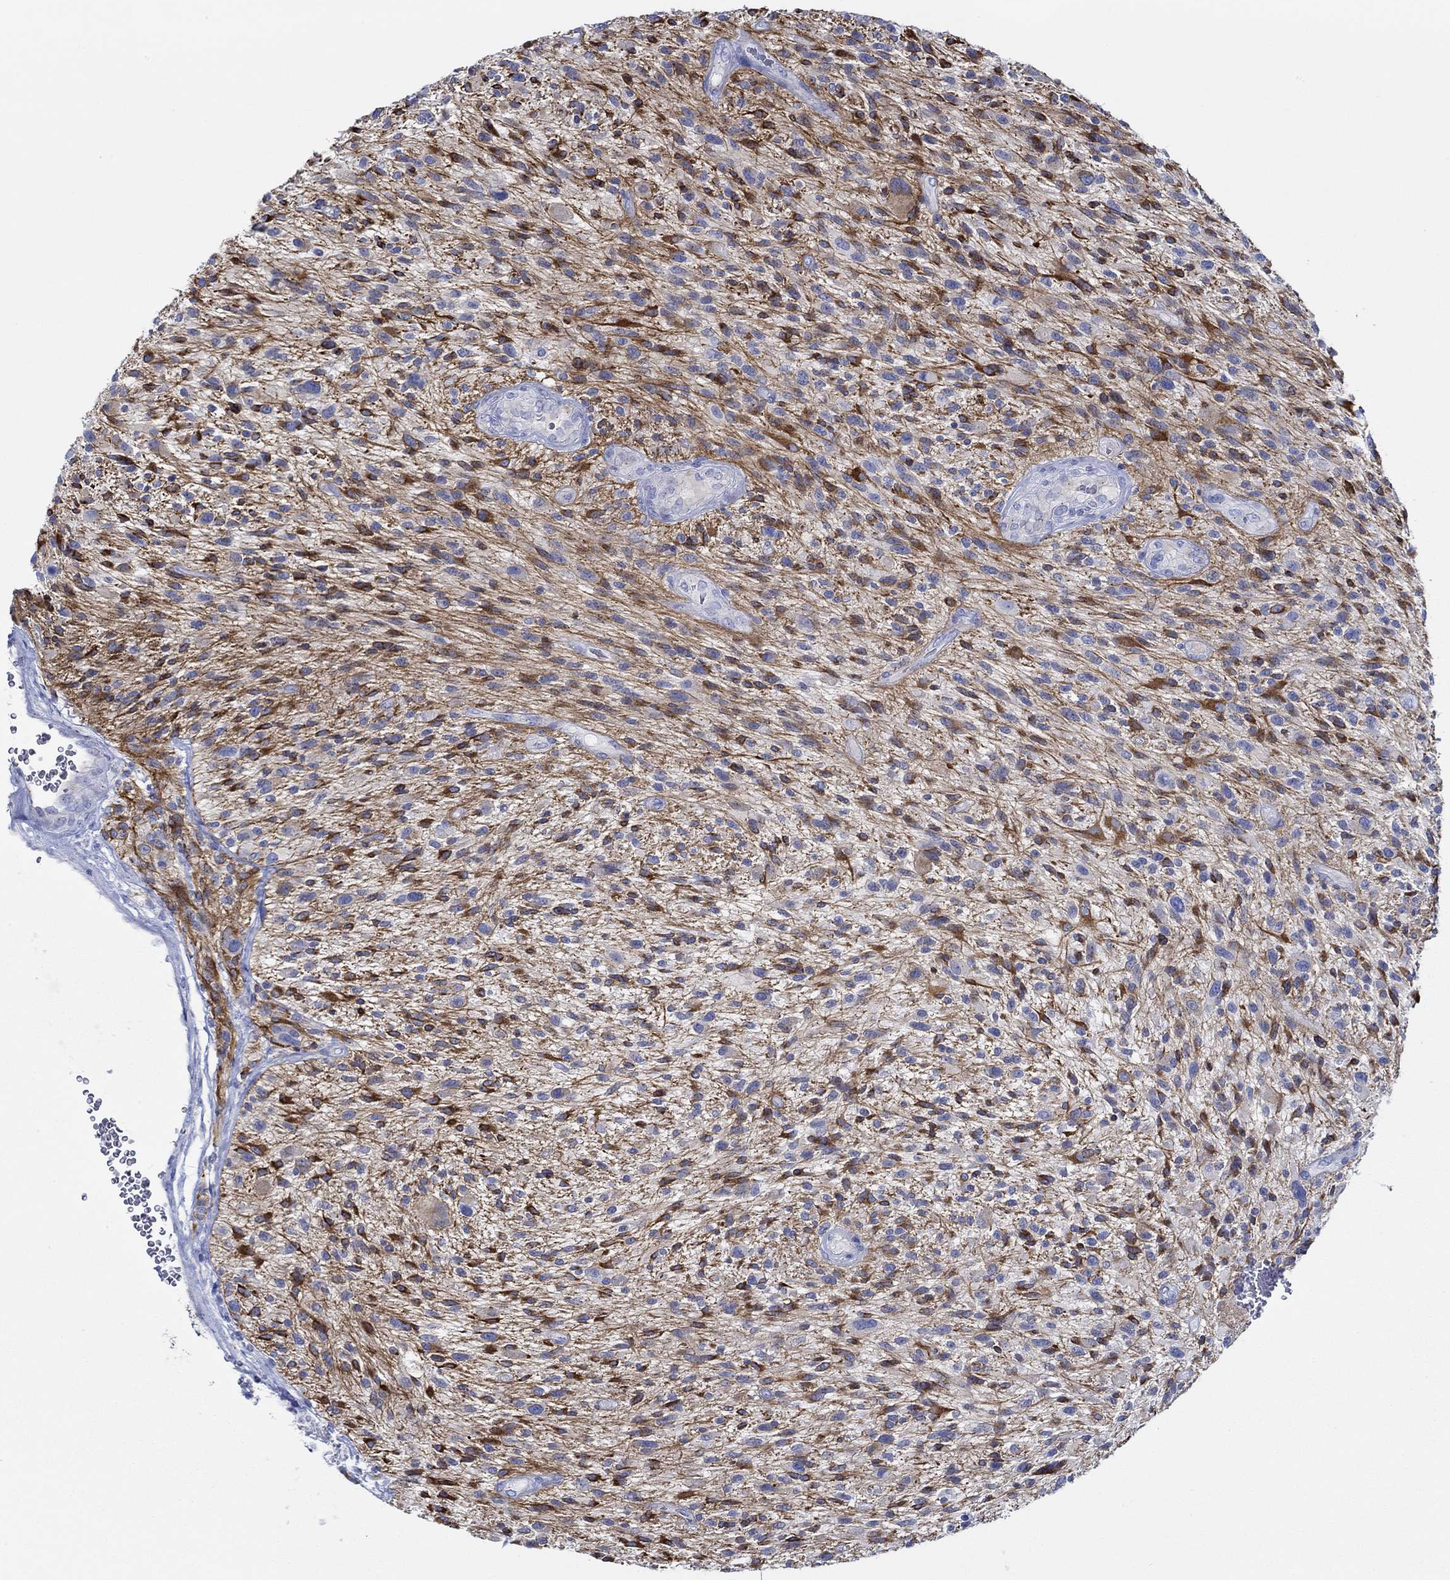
{"staining": {"intensity": "strong", "quantity": "25%-75%", "location": "cytoplasmic/membranous"}, "tissue": "glioma", "cell_type": "Tumor cells", "image_type": "cancer", "snomed": [{"axis": "morphology", "description": "Glioma, malignant, High grade"}, {"axis": "topography", "description": "Brain"}], "caption": "Immunohistochemical staining of glioma shows strong cytoplasmic/membranous protein staining in about 25%-75% of tumor cells.", "gene": "IGFBP6", "patient": {"sex": "male", "age": 47}}